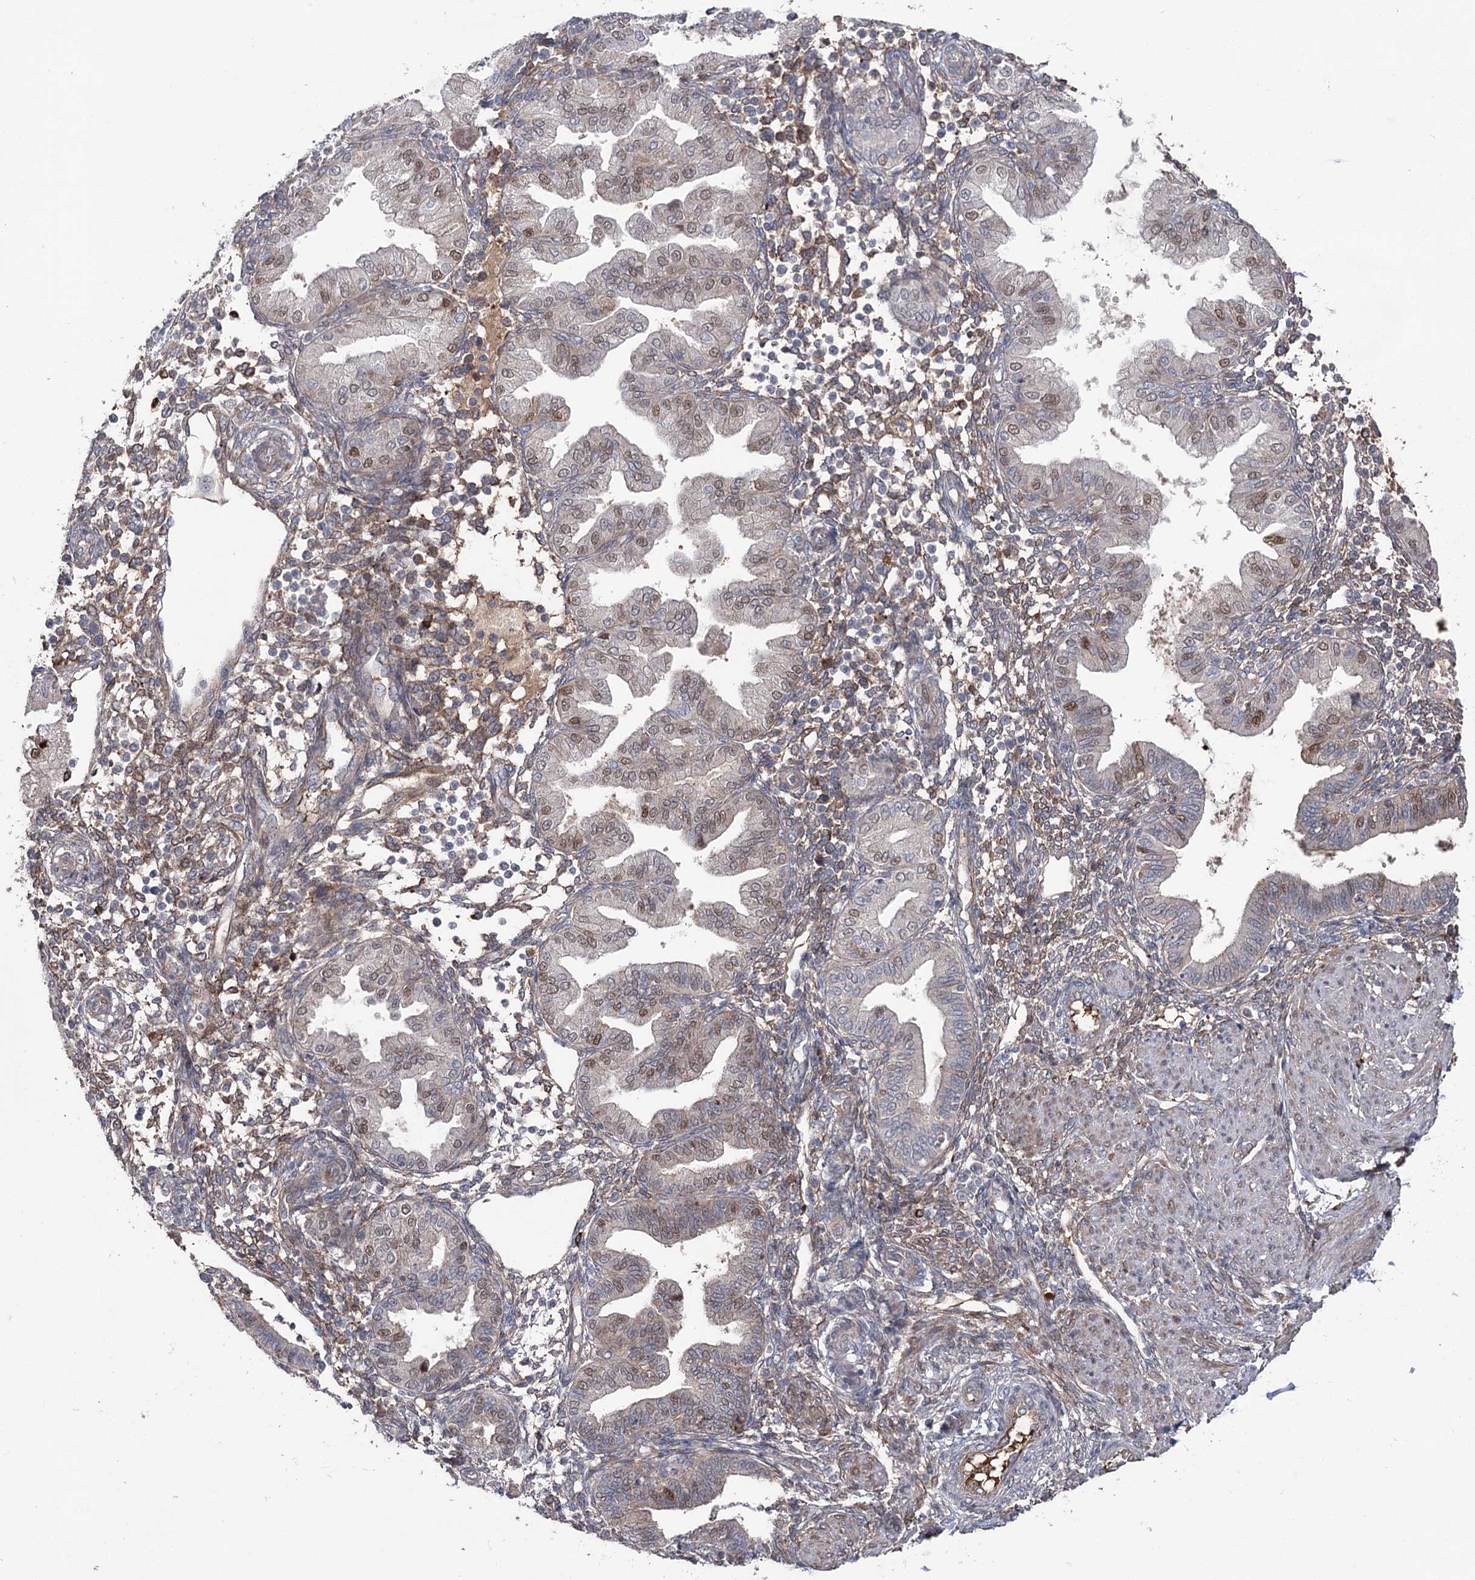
{"staining": {"intensity": "negative", "quantity": "none", "location": "none"}, "tissue": "endometrium", "cell_type": "Cells in endometrial stroma", "image_type": "normal", "snomed": [{"axis": "morphology", "description": "Normal tissue, NOS"}, {"axis": "topography", "description": "Endometrium"}], "caption": "The image reveals no staining of cells in endometrial stroma in benign endometrium.", "gene": "OTUD1", "patient": {"sex": "female", "age": 53}}